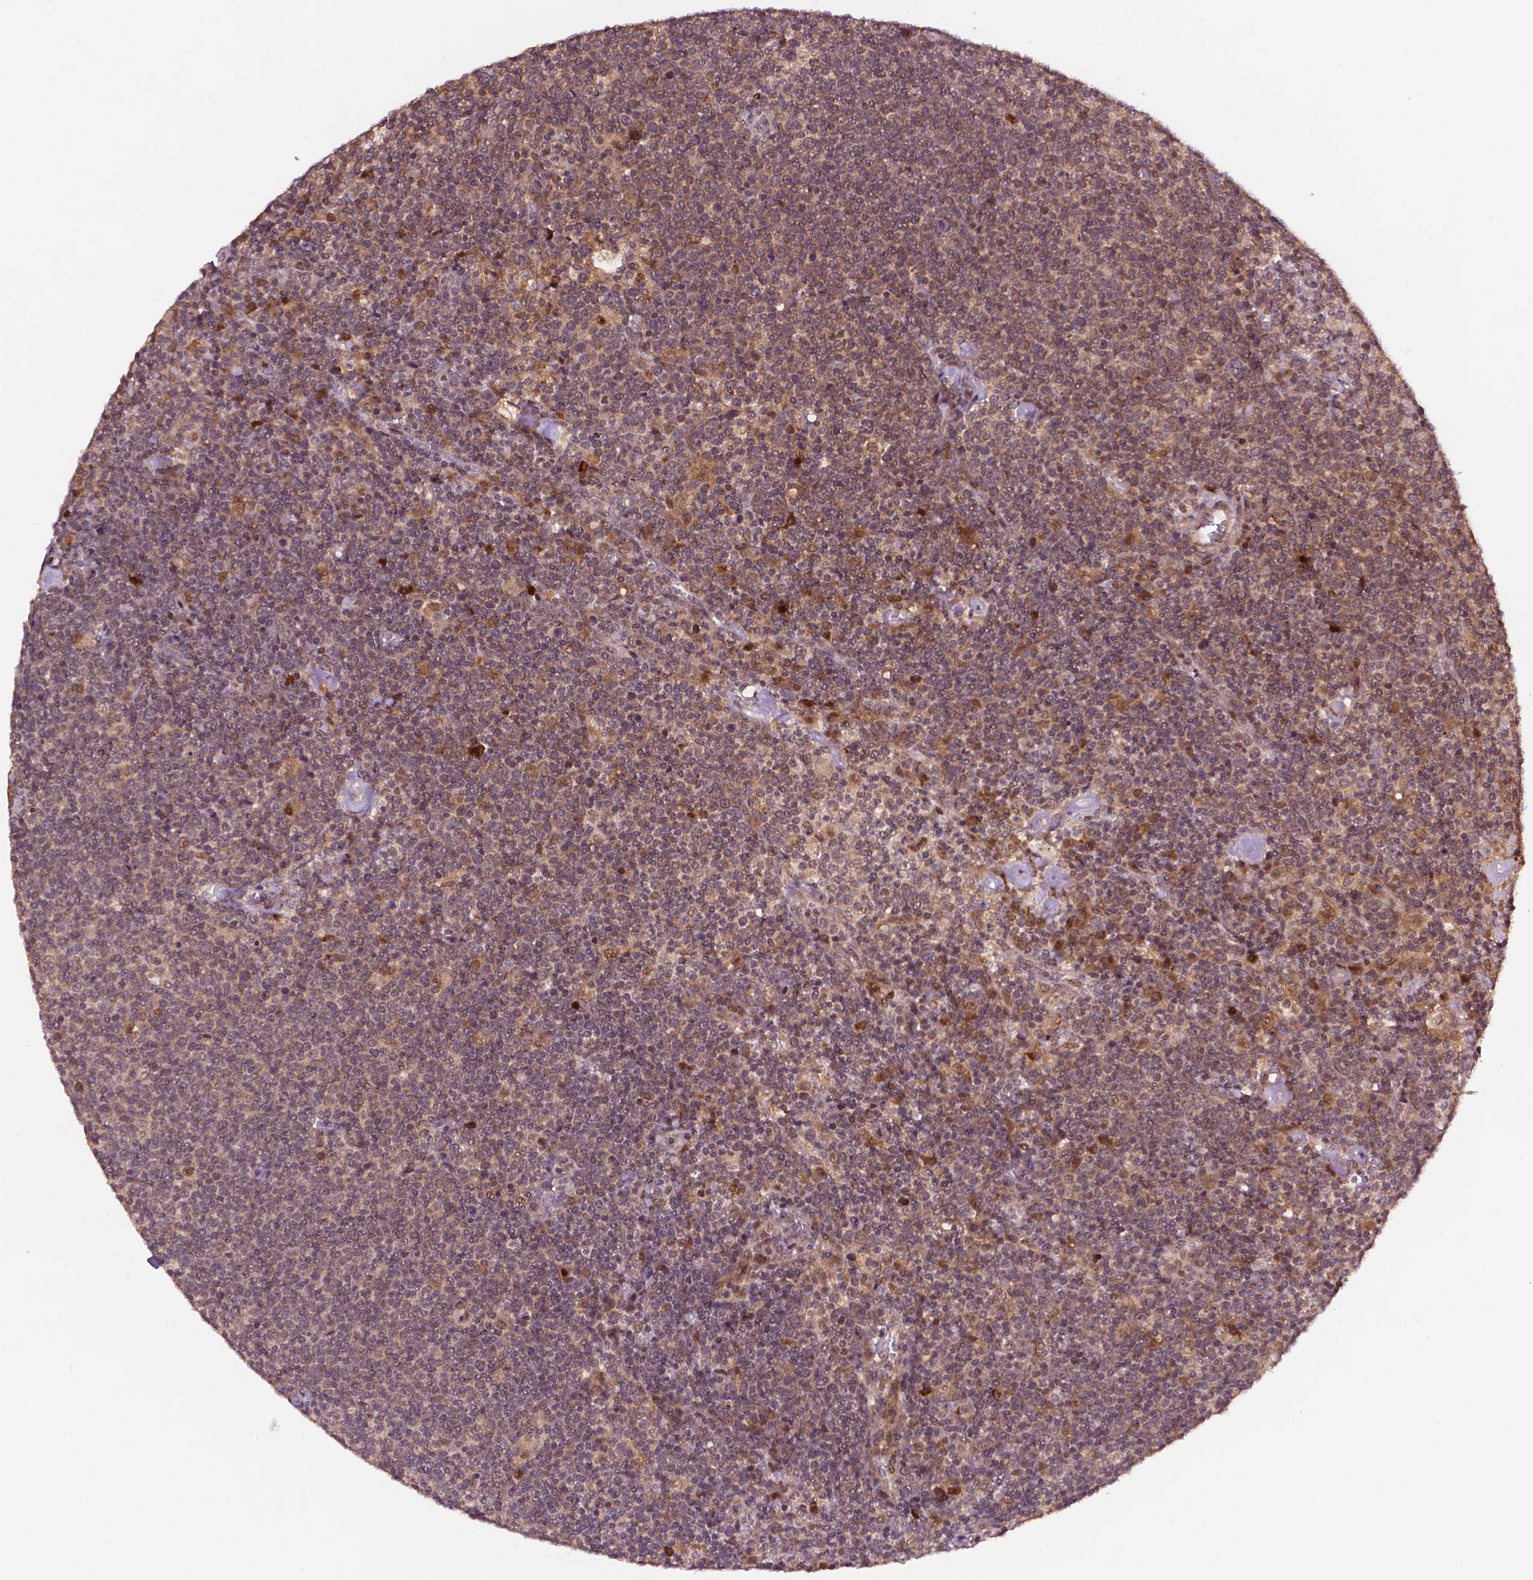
{"staining": {"intensity": "moderate", "quantity": "25%-75%", "location": "cytoplasmic/membranous,nuclear"}, "tissue": "lymphoma", "cell_type": "Tumor cells", "image_type": "cancer", "snomed": [{"axis": "morphology", "description": "Malignant lymphoma, non-Hodgkin's type, High grade"}, {"axis": "topography", "description": "Lymph node"}], "caption": "Immunohistochemical staining of human malignant lymphoma, non-Hodgkin's type (high-grade) shows medium levels of moderate cytoplasmic/membranous and nuclear expression in approximately 25%-75% of tumor cells. The staining was performed using DAB (3,3'-diaminobenzidine), with brown indicating positive protein expression. Nuclei are stained blue with hematoxylin.", "gene": "TMX2", "patient": {"sex": "male", "age": 61}}